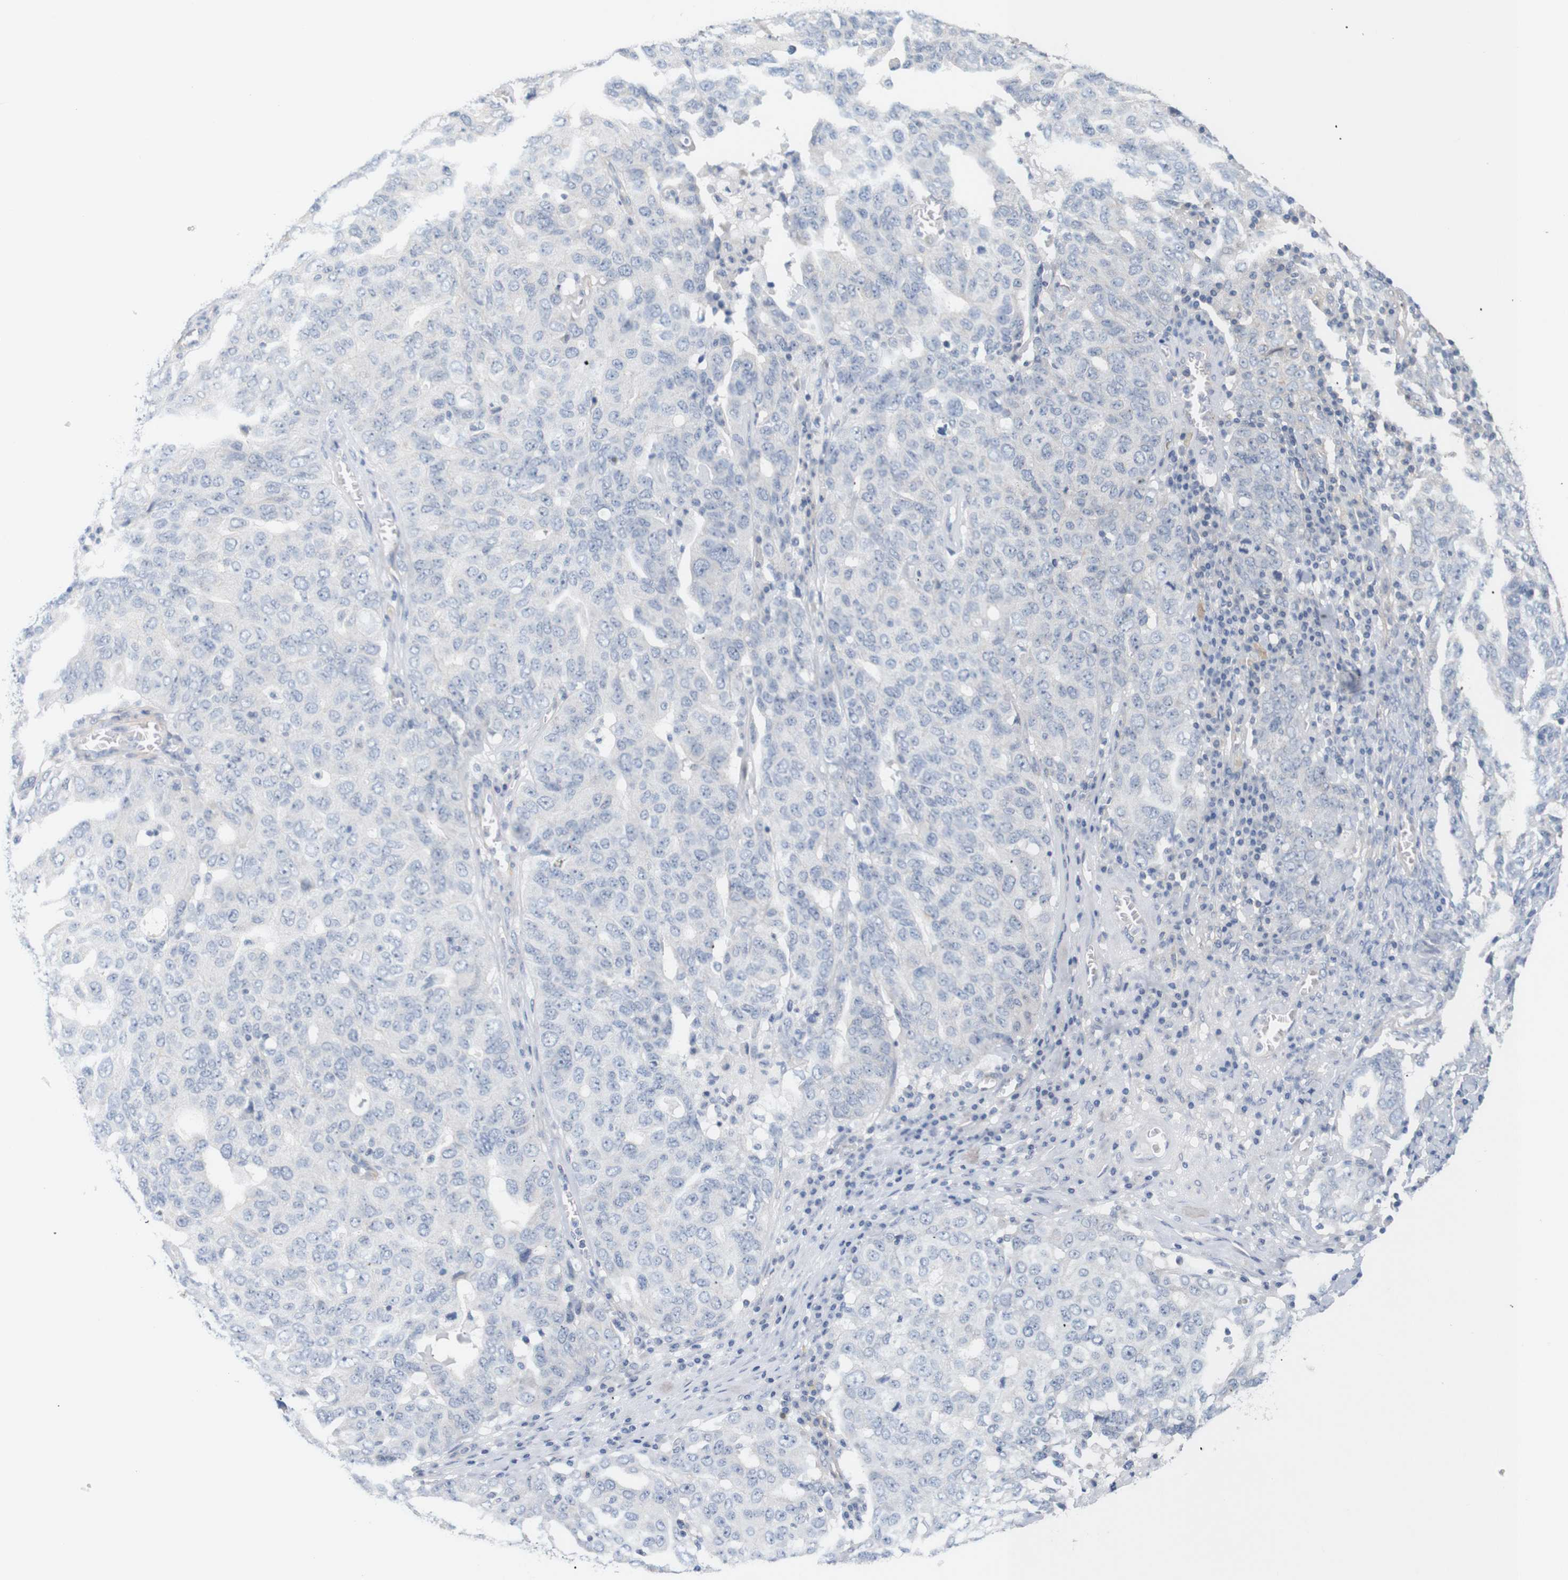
{"staining": {"intensity": "negative", "quantity": "none", "location": "none"}, "tissue": "ovarian cancer", "cell_type": "Tumor cells", "image_type": "cancer", "snomed": [{"axis": "morphology", "description": "Carcinoma, endometroid"}, {"axis": "topography", "description": "Ovary"}], "caption": "Tumor cells are negative for brown protein staining in endometroid carcinoma (ovarian). Brightfield microscopy of immunohistochemistry (IHC) stained with DAB (3,3'-diaminobenzidine) (brown) and hematoxylin (blue), captured at high magnification.", "gene": "STMN3", "patient": {"sex": "female", "age": 62}}